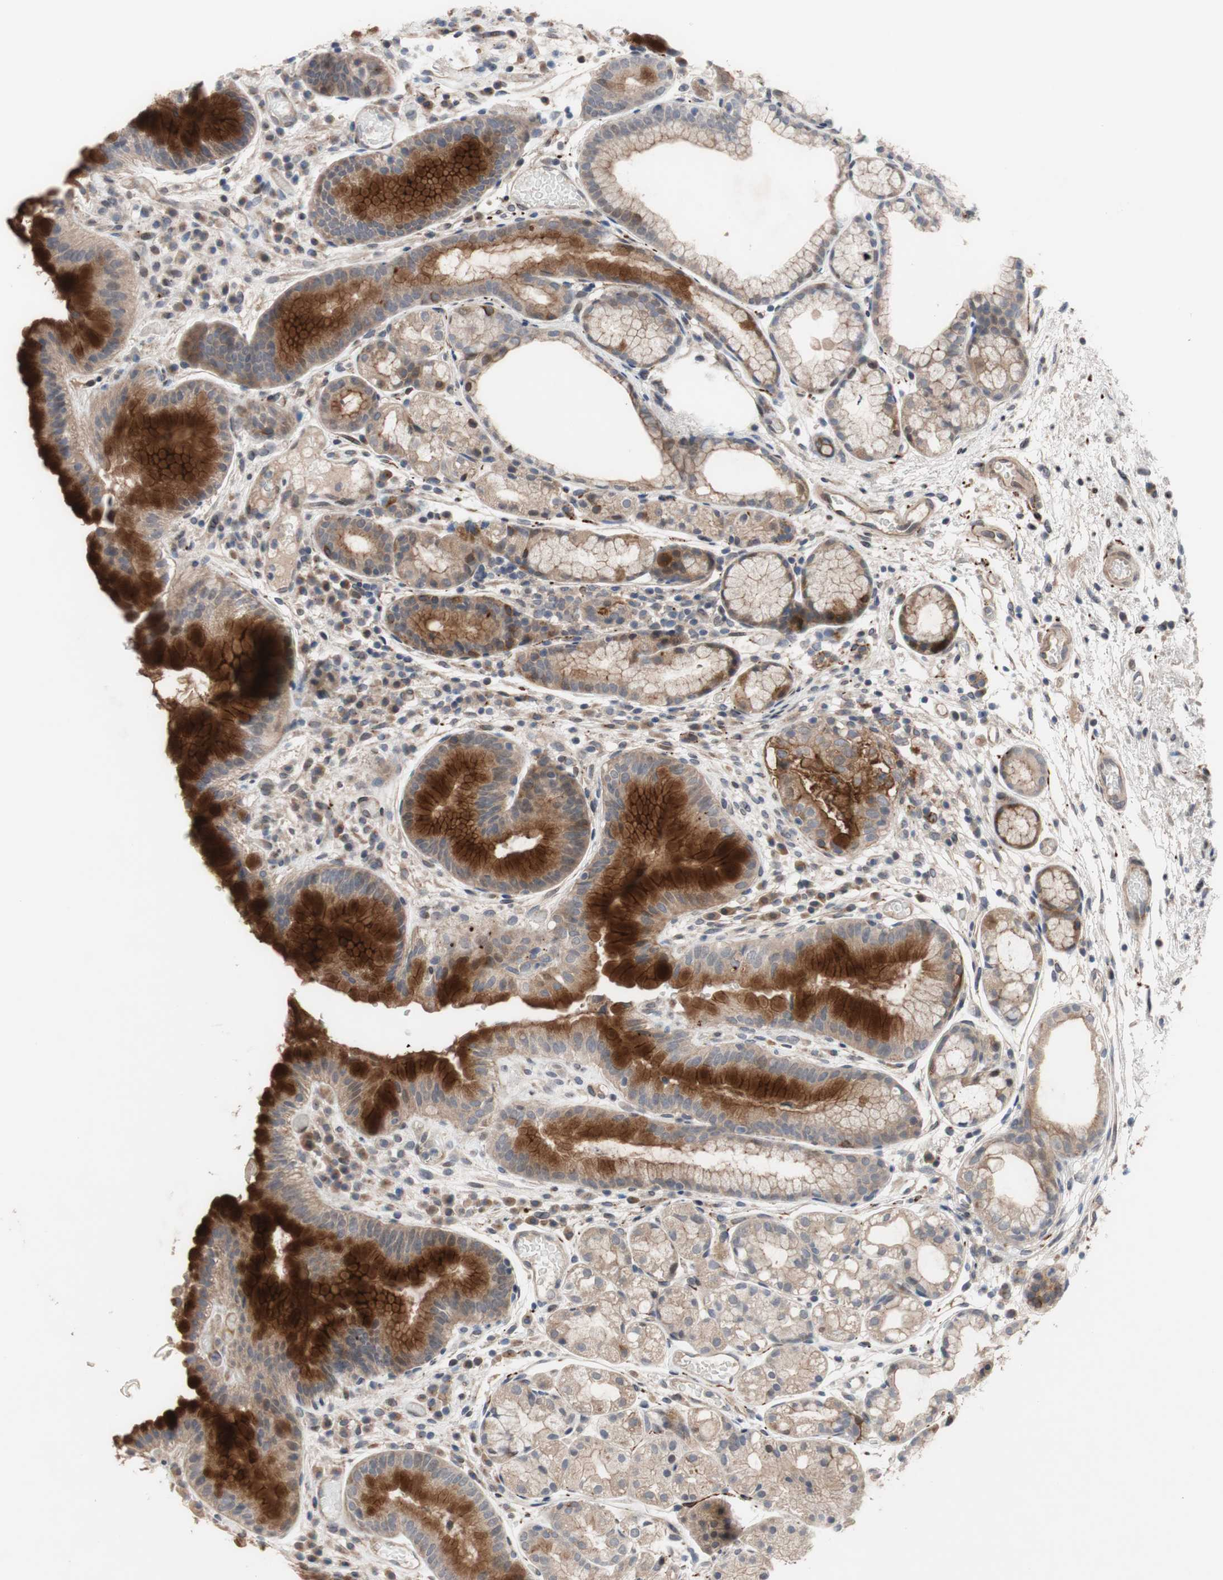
{"staining": {"intensity": "strong", "quantity": "25%-75%", "location": "cytoplasmic/membranous"}, "tissue": "stomach", "cell_type": "Glandular cells", "image_type": "normal", "snomed": [{"axis": "morphology", "description": "Normal tissue, NOS"}, {"axis": "topography", "description": "Stomach, upper"}], "caption": "Immunohistochemistry (IHC) of unremarkable human stomach demonstrates high levels of strong cytoplasmic/membranous positivity in approximately 25%-75% of glandular cells.", "gene": "OAZ1", "patient": {"sex": "male", "age": 72}}